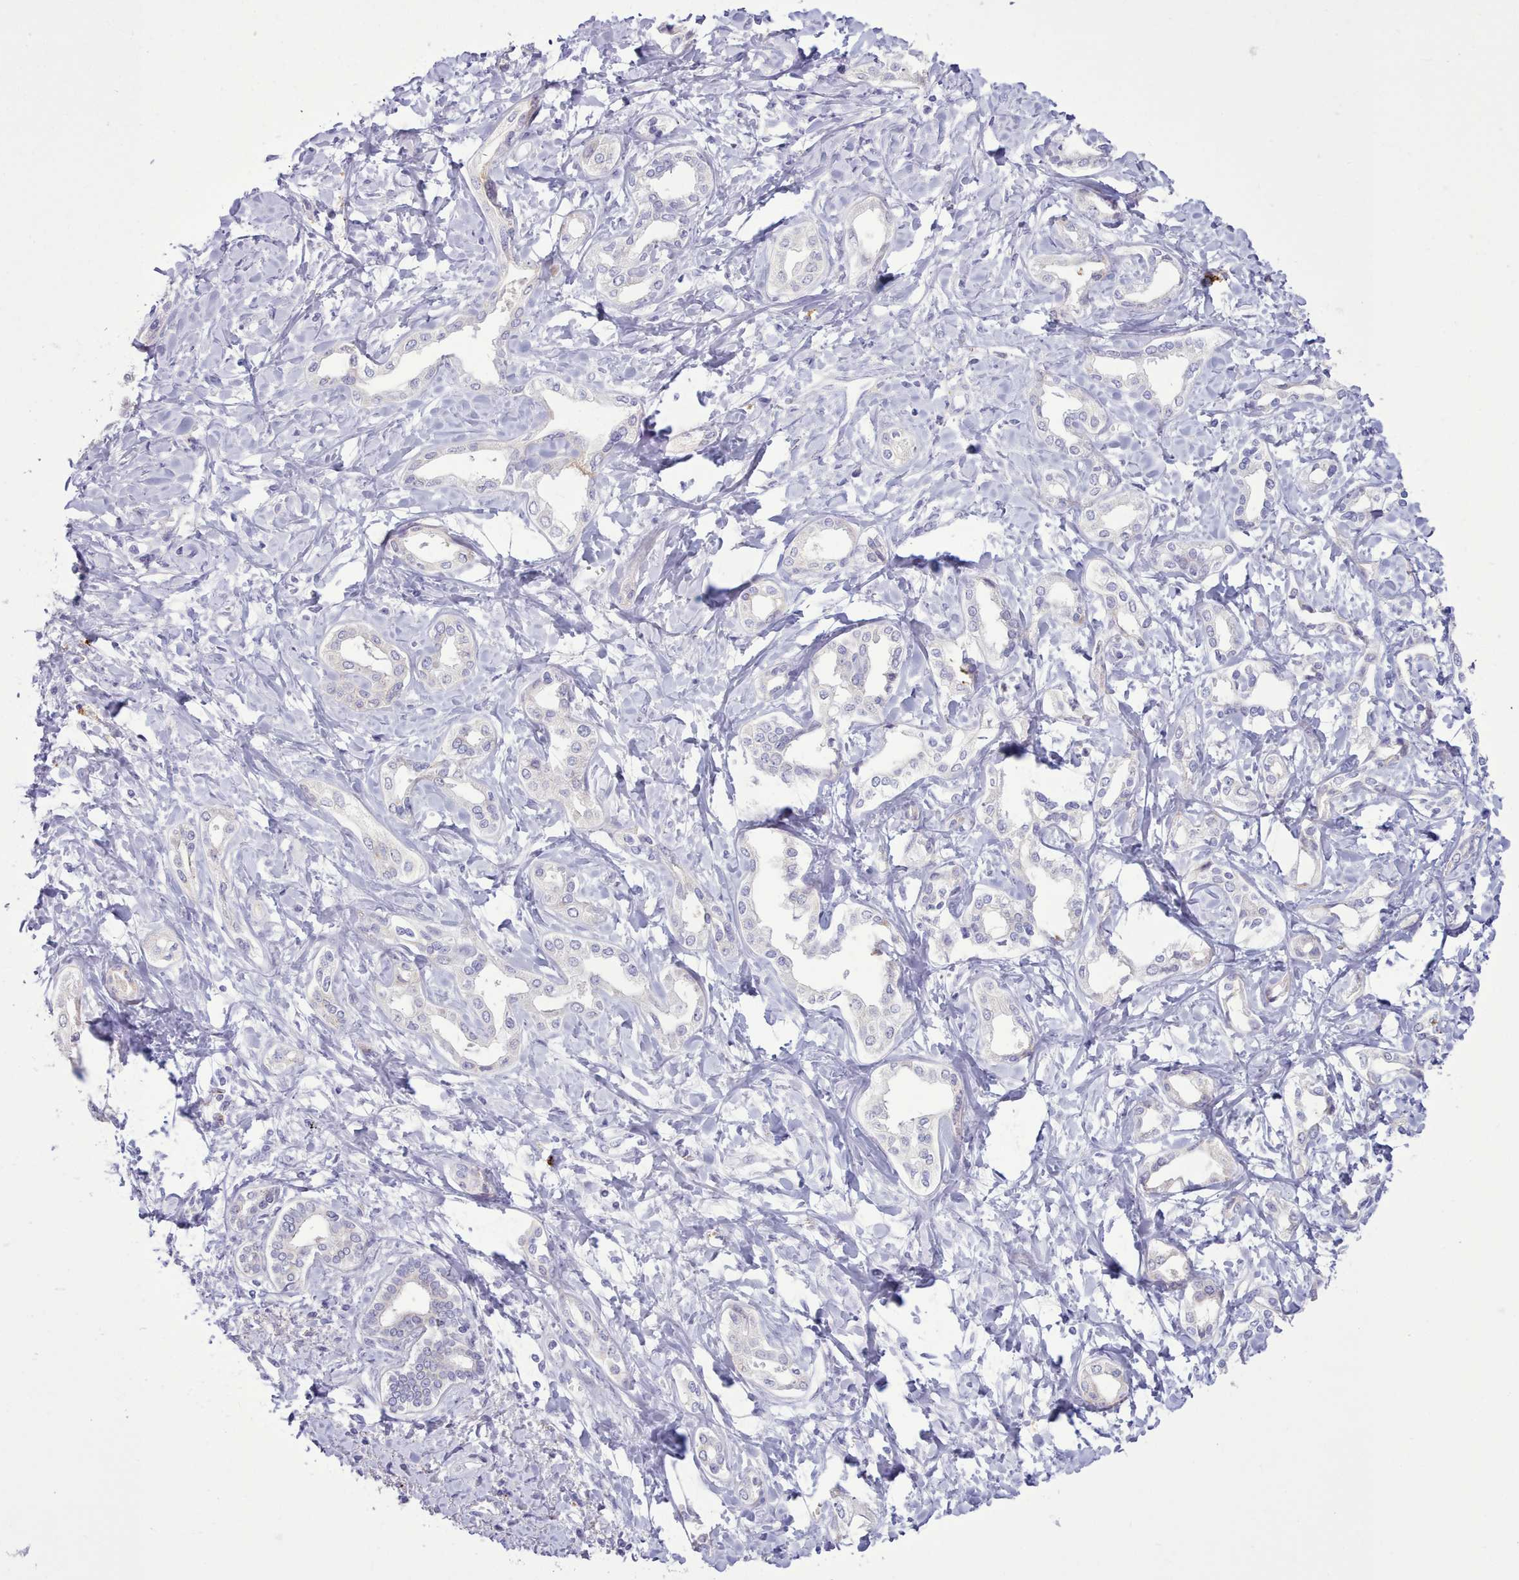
{"staining": {"intensity": "negative", "quantity": "none", "location": "none"}, "tissue": "liver cancer", "cell_type": "Tumor cells", "image_type": "cancer", "snomed": [{"axis": "morphology", "description": "Cholangiocarcinoma"}, {"axis": "topography", "description": "Liver"}], "caption": "Cholangiocarcinoma (liver) stained for a protein using immunohistochemistry (IHC) shows no staining tumor cells.", "gene": "SRD5A1", "patient": {"sex": "female", "age": 77}}